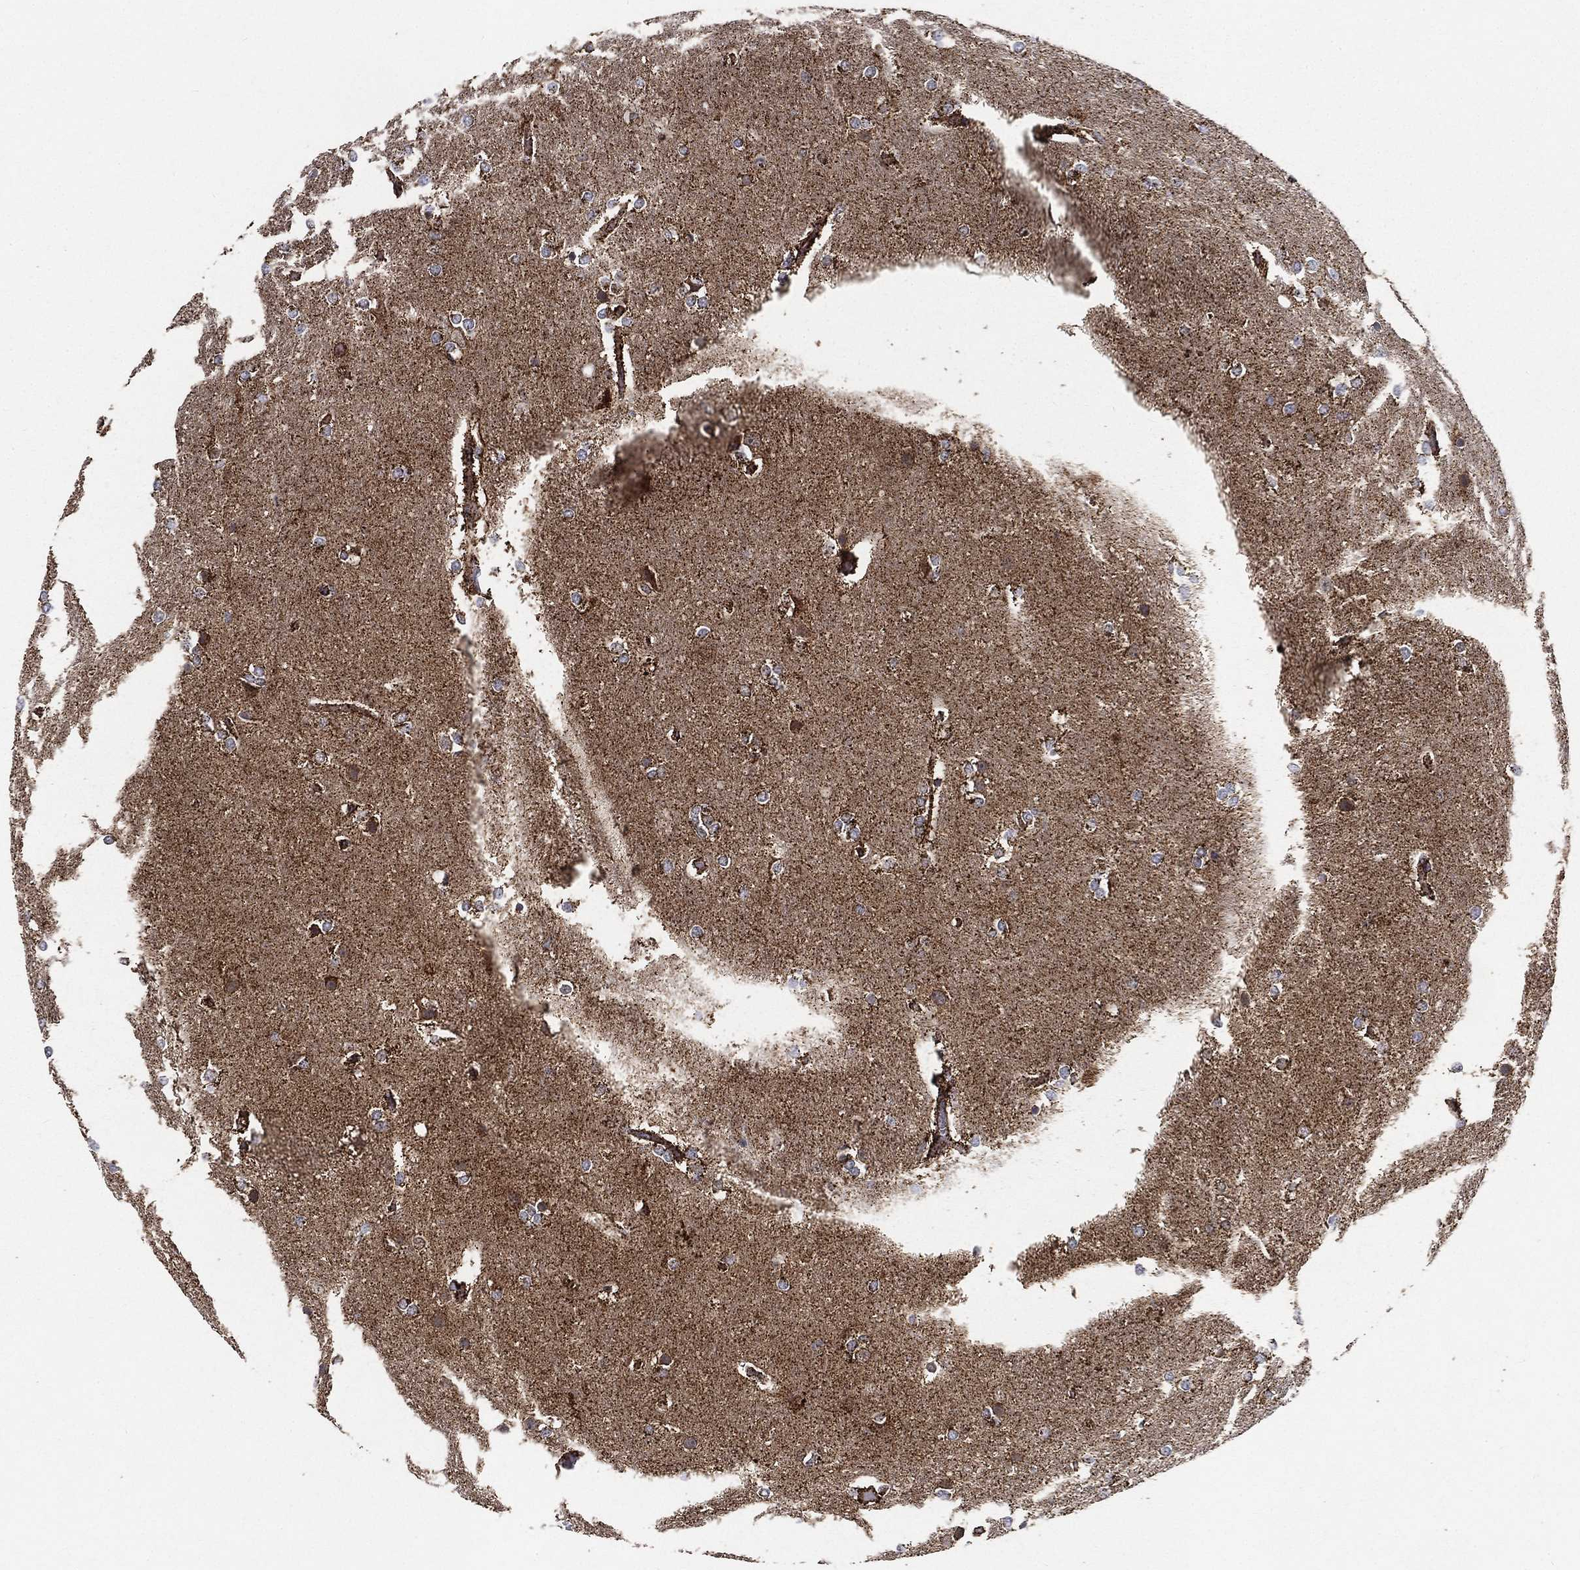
{"staining": {"intensity": "moderate", "quantity": "25%-75%", "location": "cytoplasmic/membranous"}, "tissue": "glioma", "cell_type": "Tumor cells", "image_type": "cancer", "snomed": [{"axis": "morphology", "description": "Glioma, malignant, High grade"}, {"axis": "topography", "description": "Brain"}], "caption": "Immunohistochemical staining of high-grade glioma (malignant) exhibits medium levels of moderate cytoplasmic/membranous protein staining in approximately 25%-75% of tumor cells.", "gene": "SLC38A7", "patient": {"sex": "female", "age": 61}}